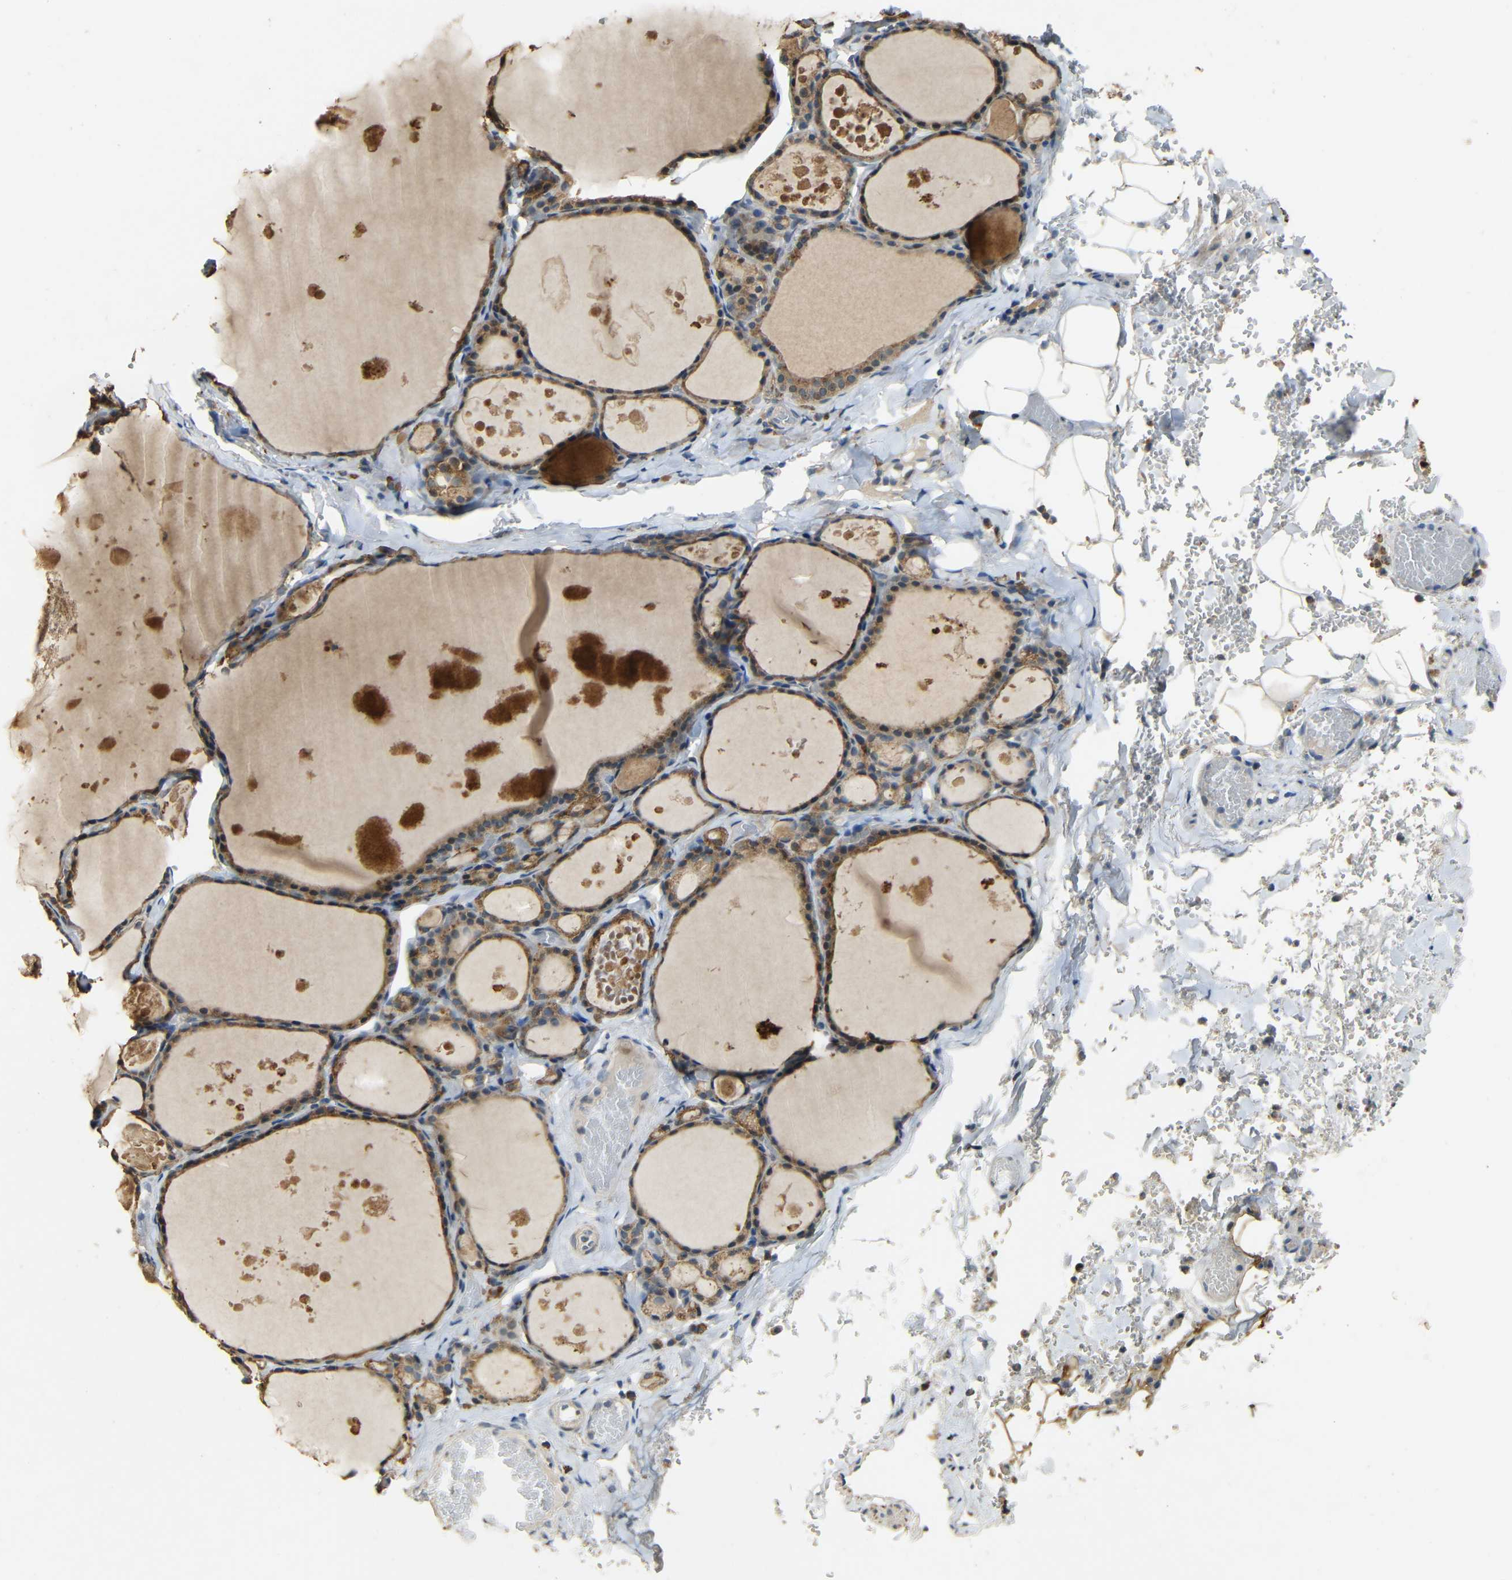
{"staining": {"intensity": "moderate", "quantity": ">75%", "location": "cytoplasmic/membranous"}, "tissue": "thyroid gland", "cell_type": "Glandular cells", "image_type": "normal", "snomed": [{"axis": "morphology", "description": "Normal tissue, NOS"}, {"axis": "topography", "description": "Thyroid gland"}], "caption": "Moderate cytoplasmic/membranous protein staining is appreciated in approximately >75% of glandular cells in thyroid gland.", "gene": "KAZALD1", "patient": {"sex": "male", "age": 56}}